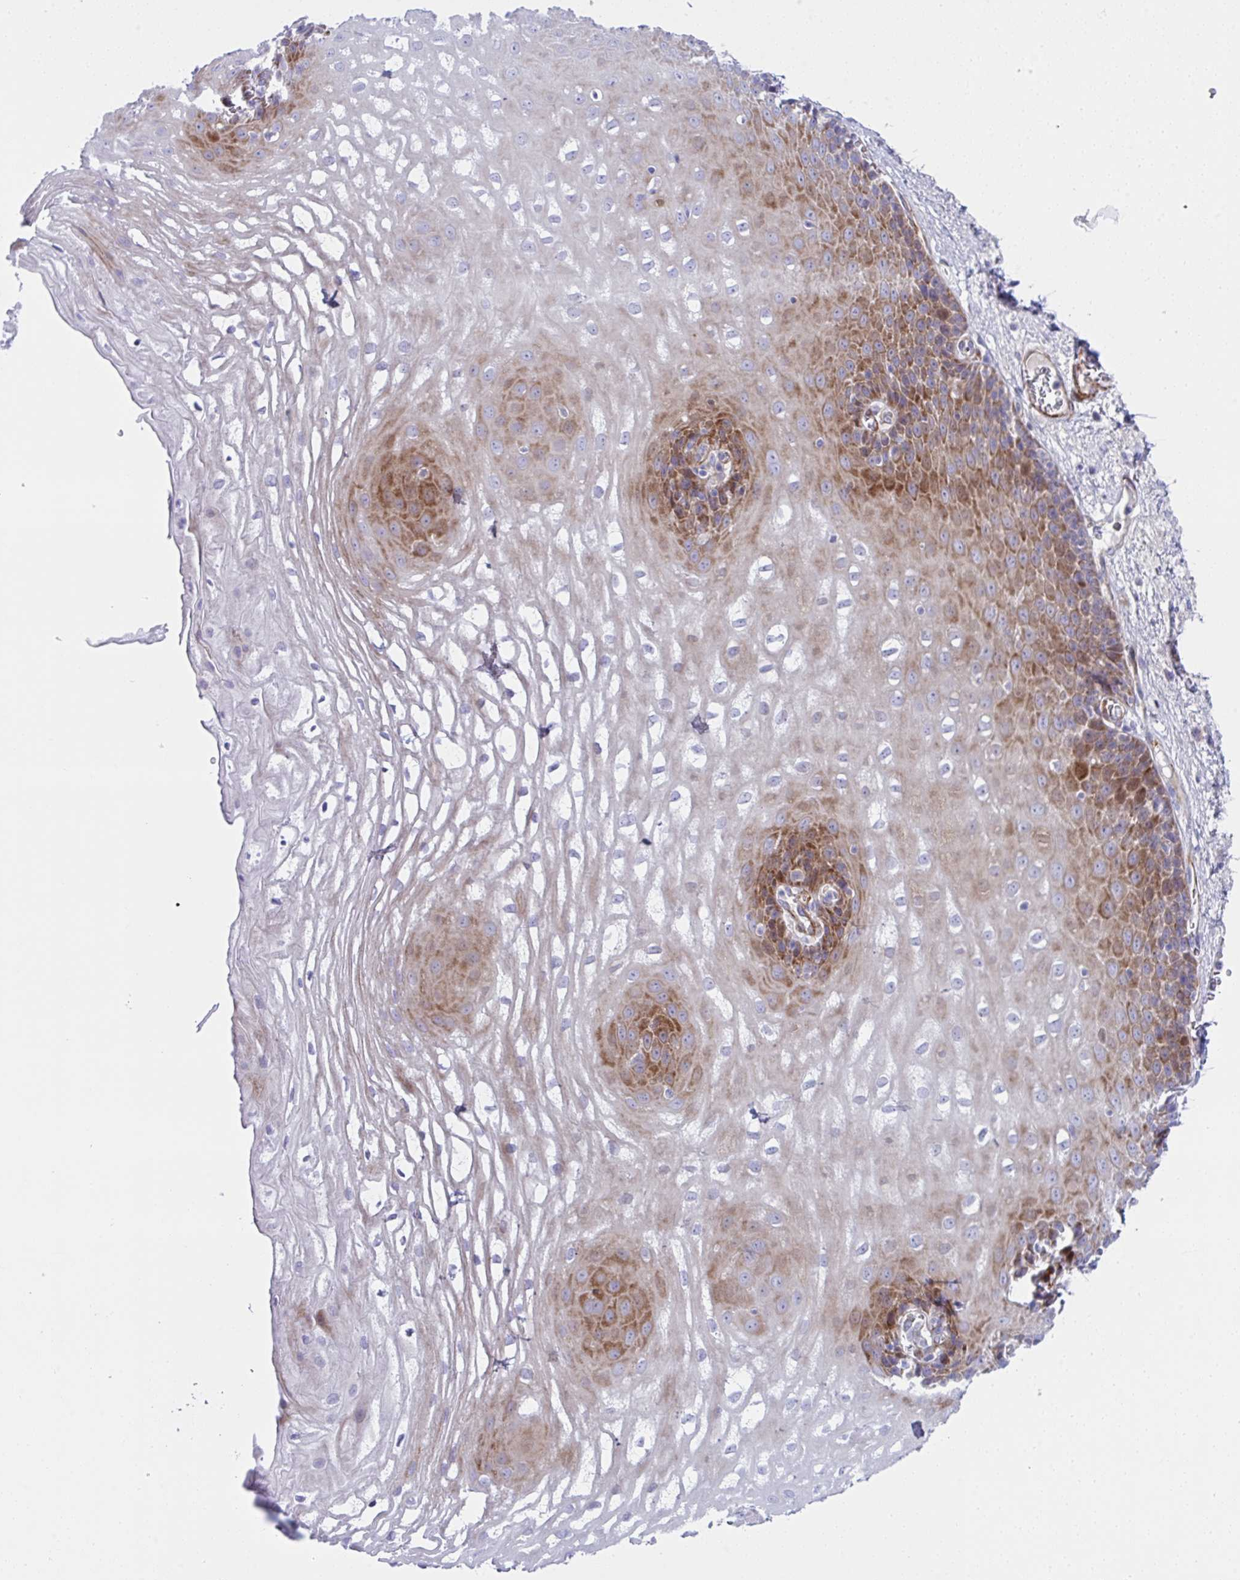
{"staining": {"intensity": "moderate", "quantity": "25%-75%", "location": "cytoplasmic/membranous"}, "tissue": "esophagus", "cell_type": "Squamous epithelial cells", "image_type": "normal", "snomed": [{"axis": "morphology", "description": "Normal tissue, NOS"}, {"axis": "topography", "description": "Esophagus"}], "caption": "Protein staining shows moderate cytoplasmic/membranous staining in approximately 25%-75% of squamous epithelial cells in benign esophagus.", "gene": "ZNF713", "patient": {"sex": "male", "age": 62}}